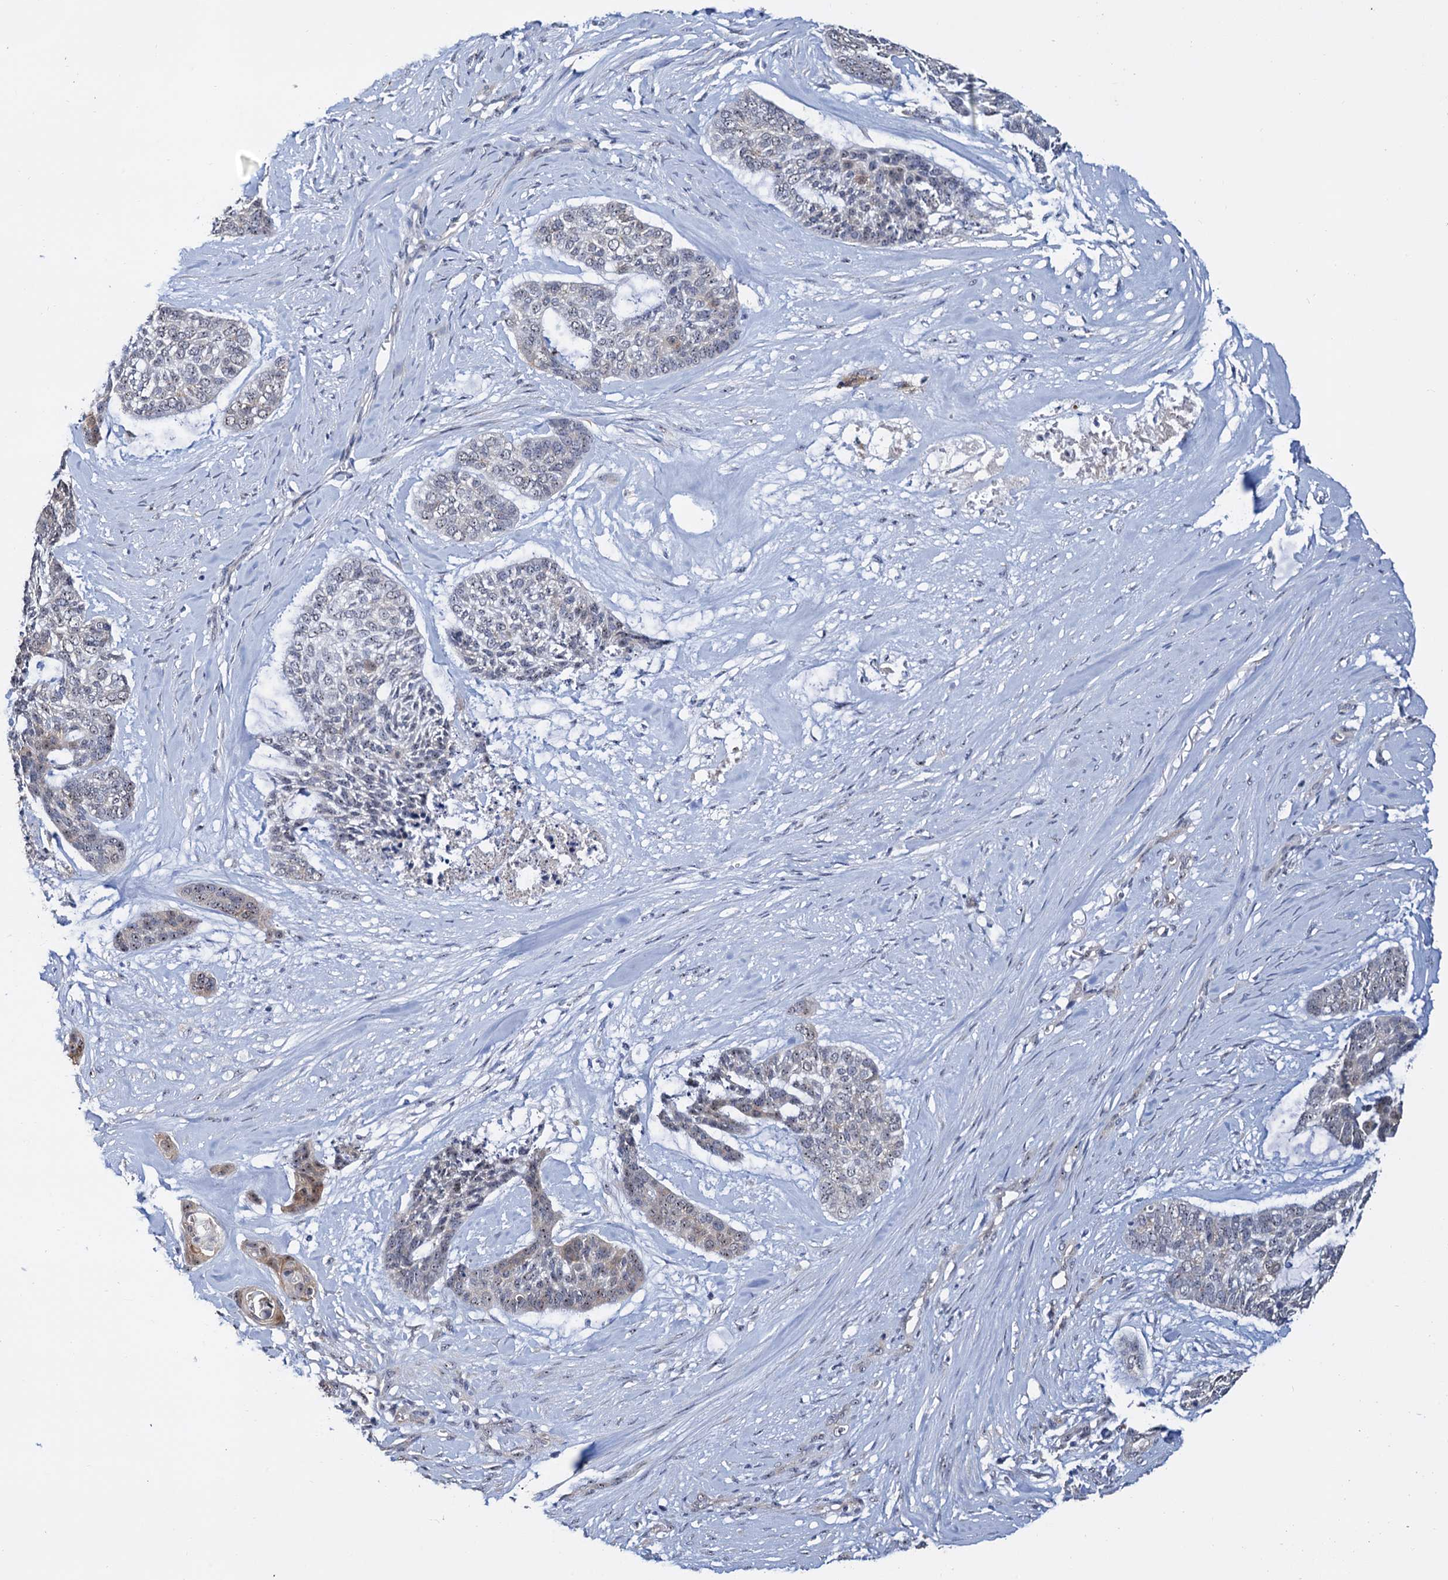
{"staining": {"intensity": "weak", "quantity": "25%-75%", "location": "nuclear"}, "tissue": "skin cancer", "cell_type": "Tumor cells", "image_type": "cancer", "snomed": [{"axis": "morphology", "description": "Basal cell carcinoma"}, {"axis": "topography", "description": "Skin"}], "caption": "Immunohistochemistry (IHC) (DAB (3,3'-diaminobenzidine)) staining of skin basal cell carcinoma exhibits weak nuclear protein positivity in about 25%-75% of tumor cells.", "gene": "C2CD3", "patient": {"sex": "female", "age": 64}}